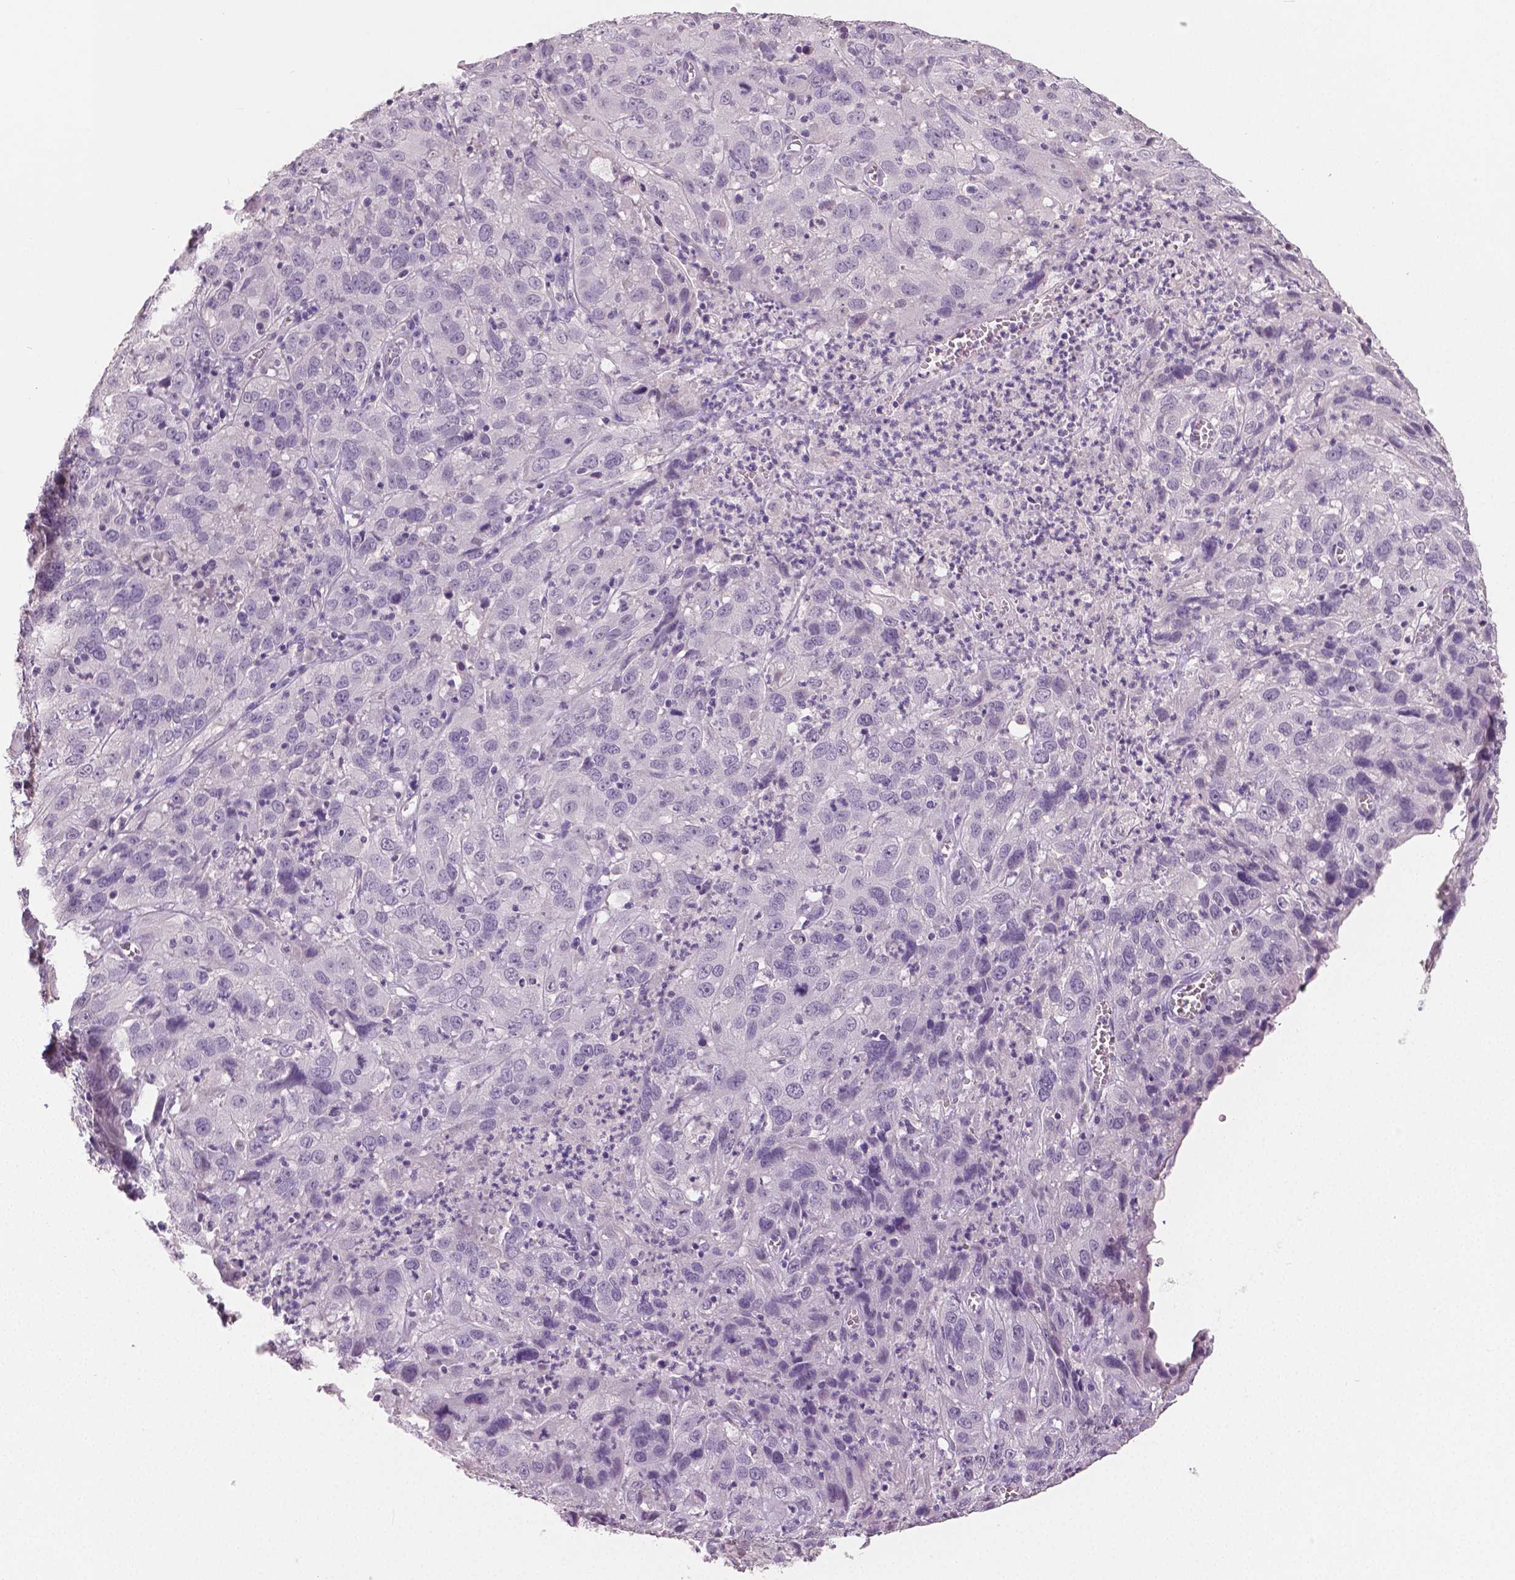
{"staining": {"intensity": "negative", "quantity": "none", "location": "none"}, "tissue": "cervical cancer", "cell_type": "Tumor cells", "image_type": "cancer", "snomed": [{"axis": "morphology", "description": "Squamous cell carcinoma, NOS"}, {"axis": "topography", "description": "Cervix"}], "caption": "Tumor cells are negative for brown protein staining in cervical squamous cell carcinoma.", "gene": "NECAB1", "patient": {"sex": "female", "age": 32}}